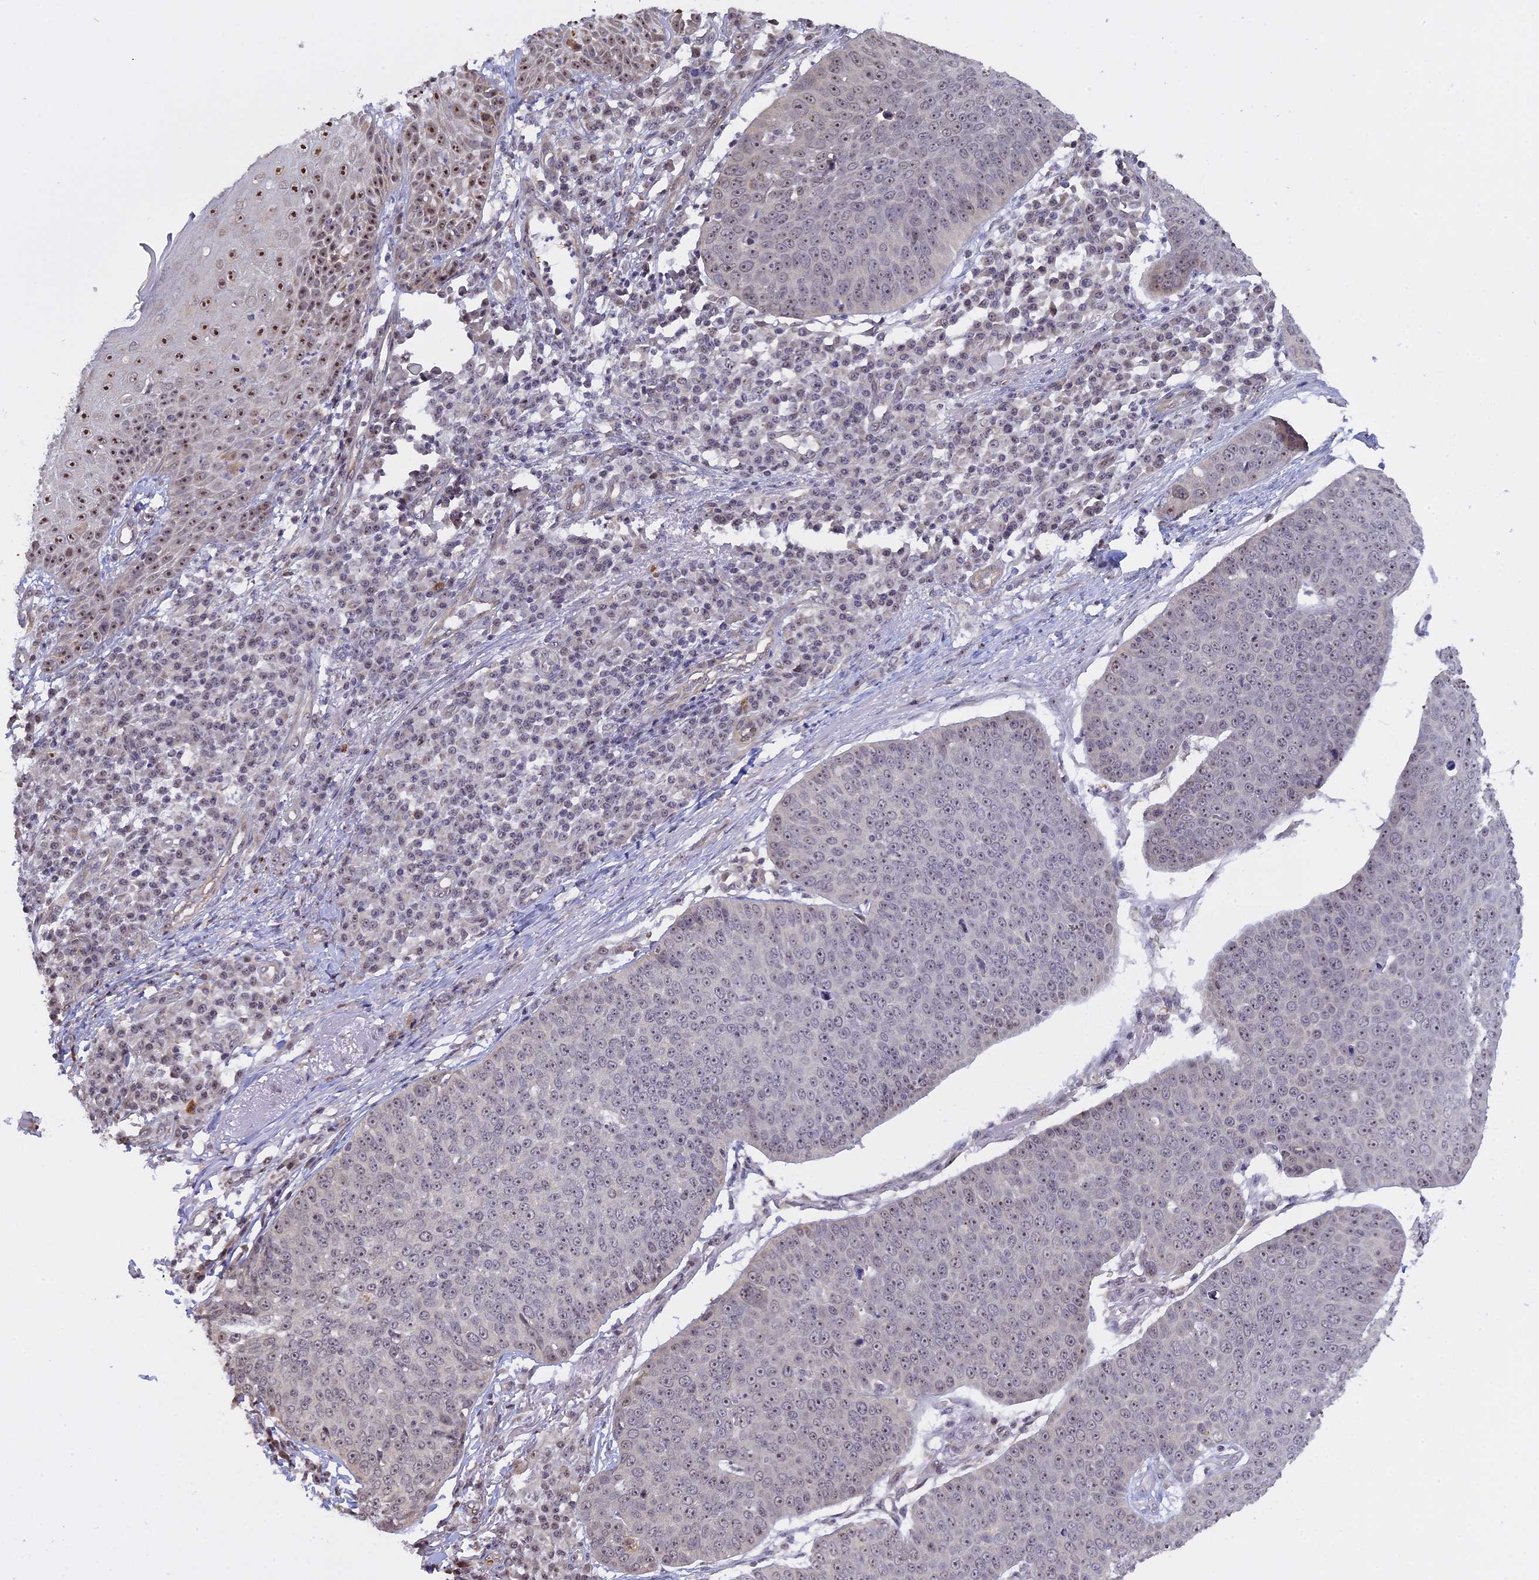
{"staining": {"intensity": "weak", "quantity": "<25%", "location": "nuclear"}, "tissue": "skin cancer", "cell_type": "Tumor cells", "image_type": "cancer", "snomed": [{"axis": "morphology", "description": "Squamous cell carcinoma, NOS"}, {"axis": "topography", "description": "Skin"}], "caption": "Immunohistochemistry of squamous cell carcinoma (skin) shows no staining in tumor cells.", "gene": "MGA", "patient": {"sex": "male", "age": 71}}